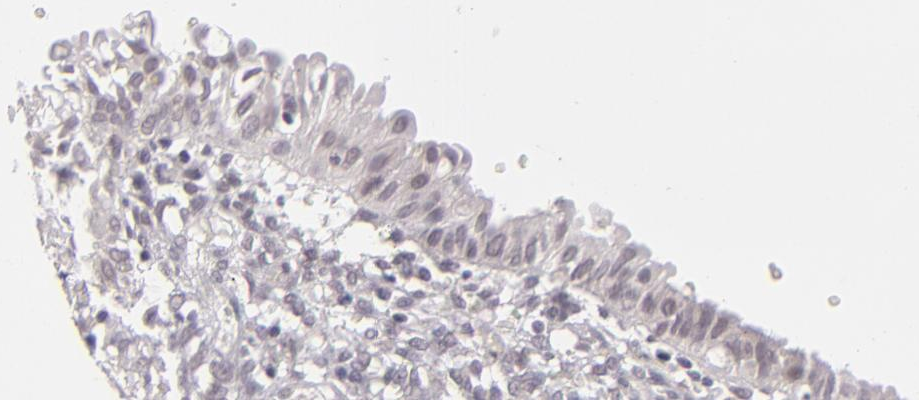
{"staining": {"intensity": "negative", "quantity": "none", "location": "none"}, "tissue": "endometrium", "cell_type": "Cells in endometrial stroma", "image_type": "normal", "snomed": [{"axis": "morphology", "description": "Normal tissue, NOS"}, {"axis": "topography", "description": "Endometrium"}], "caption": "This is a image of immunohistochemistry (IHC) staining of unremarkable endometrium, which shows no positivity in cells in endometrial stroma.", "gene": "ZNF205", "patient": {"sex": "female", "age": 61}}